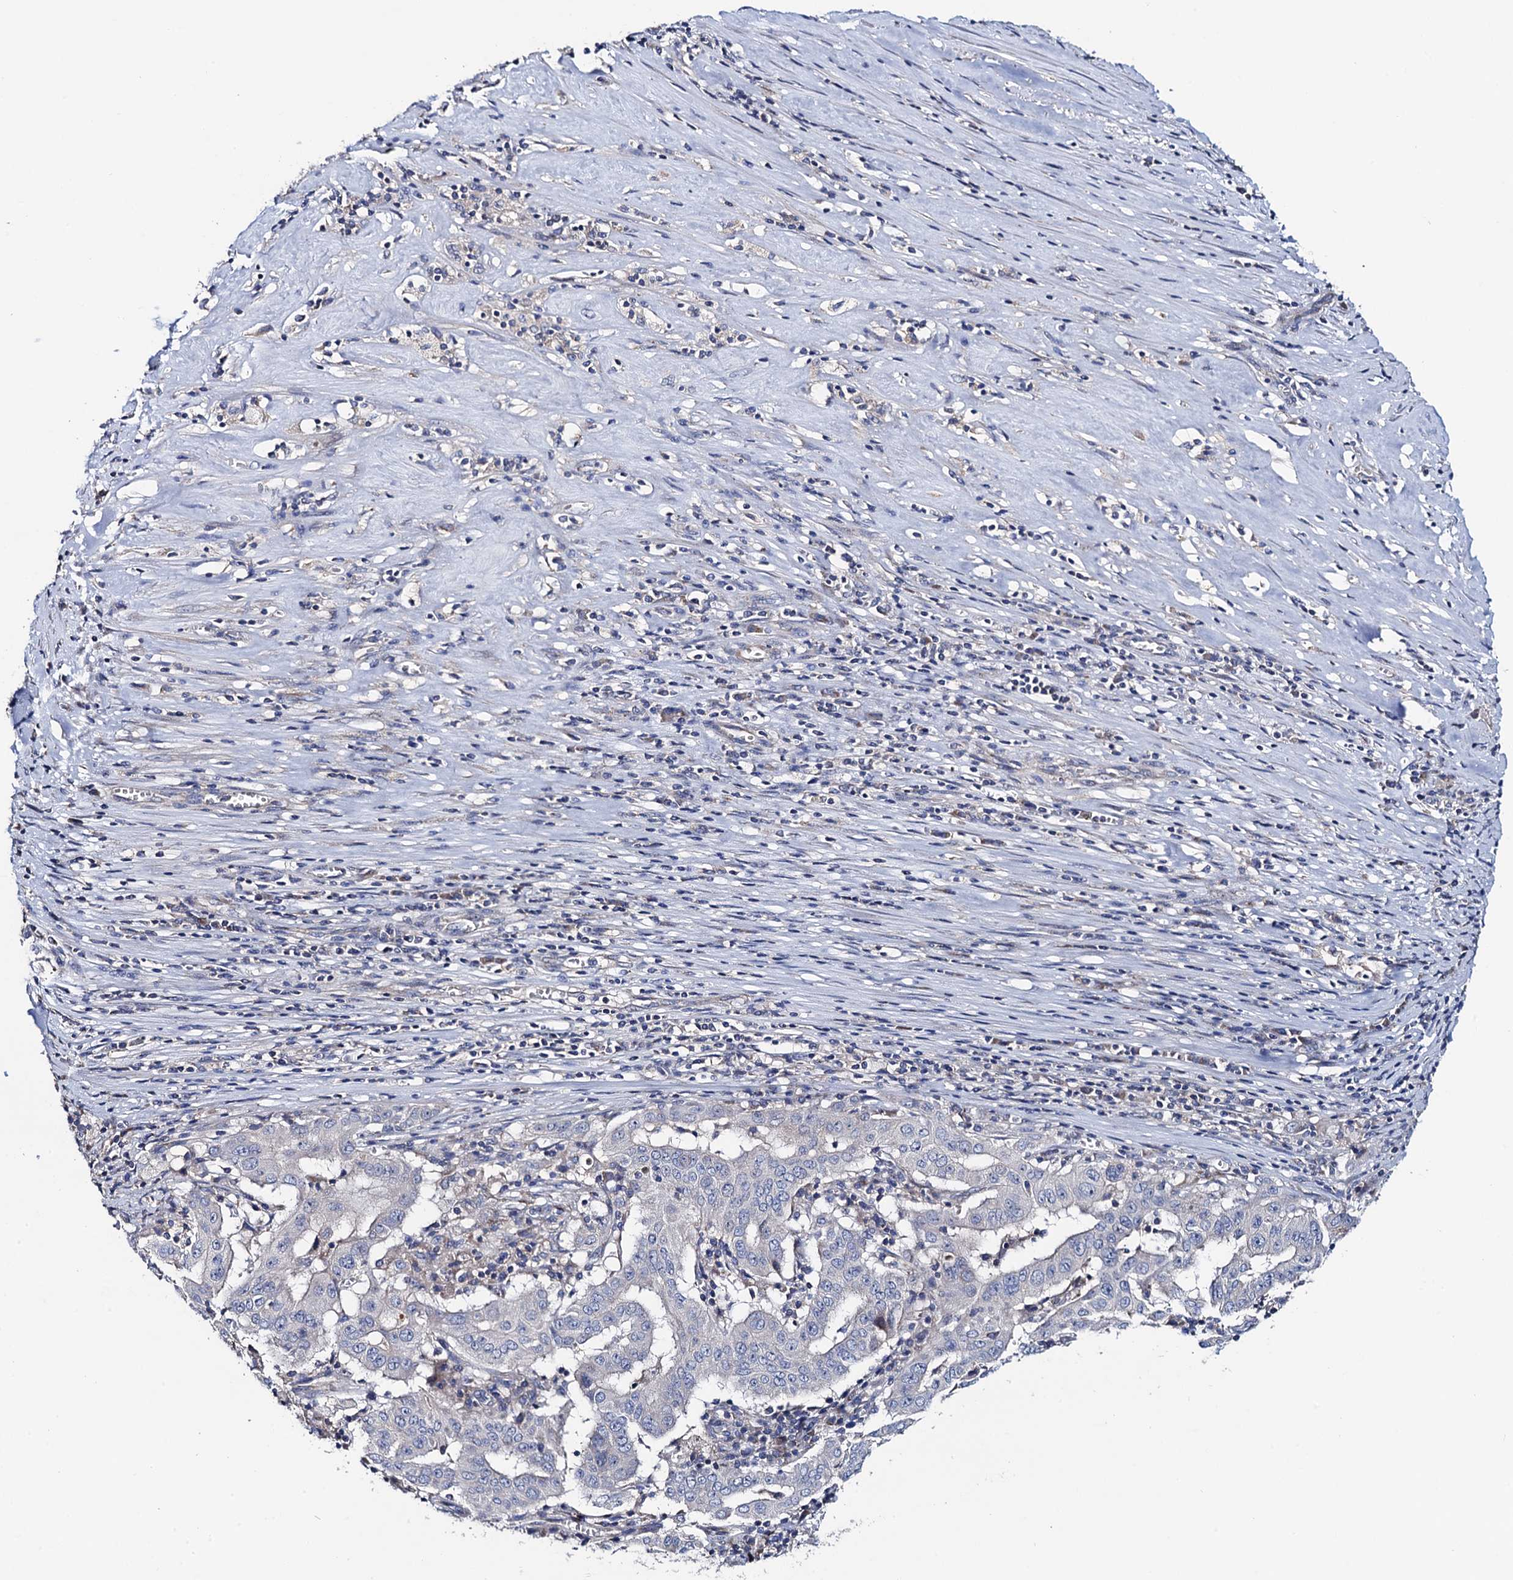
{"staining": {"intensity": "negative", "quantity": "none", "location": "none"}, "tissue": "pancreatic cancer", "cell_type": "Tumor cells", "image_type": "cancer", "snomed": [{"axis": "morphology", "description": "Adenocarcinoma, NOS"}, {"axis": "topography", "description": "Pancreas"}], "caption": "Immunohistochemical staining of human pancreatic cancer (adenocarcinoma) exhibits no significant staining in tumor cells.", "gene": "MRPL48", "patient": {"sex": "male", "age": 63}}